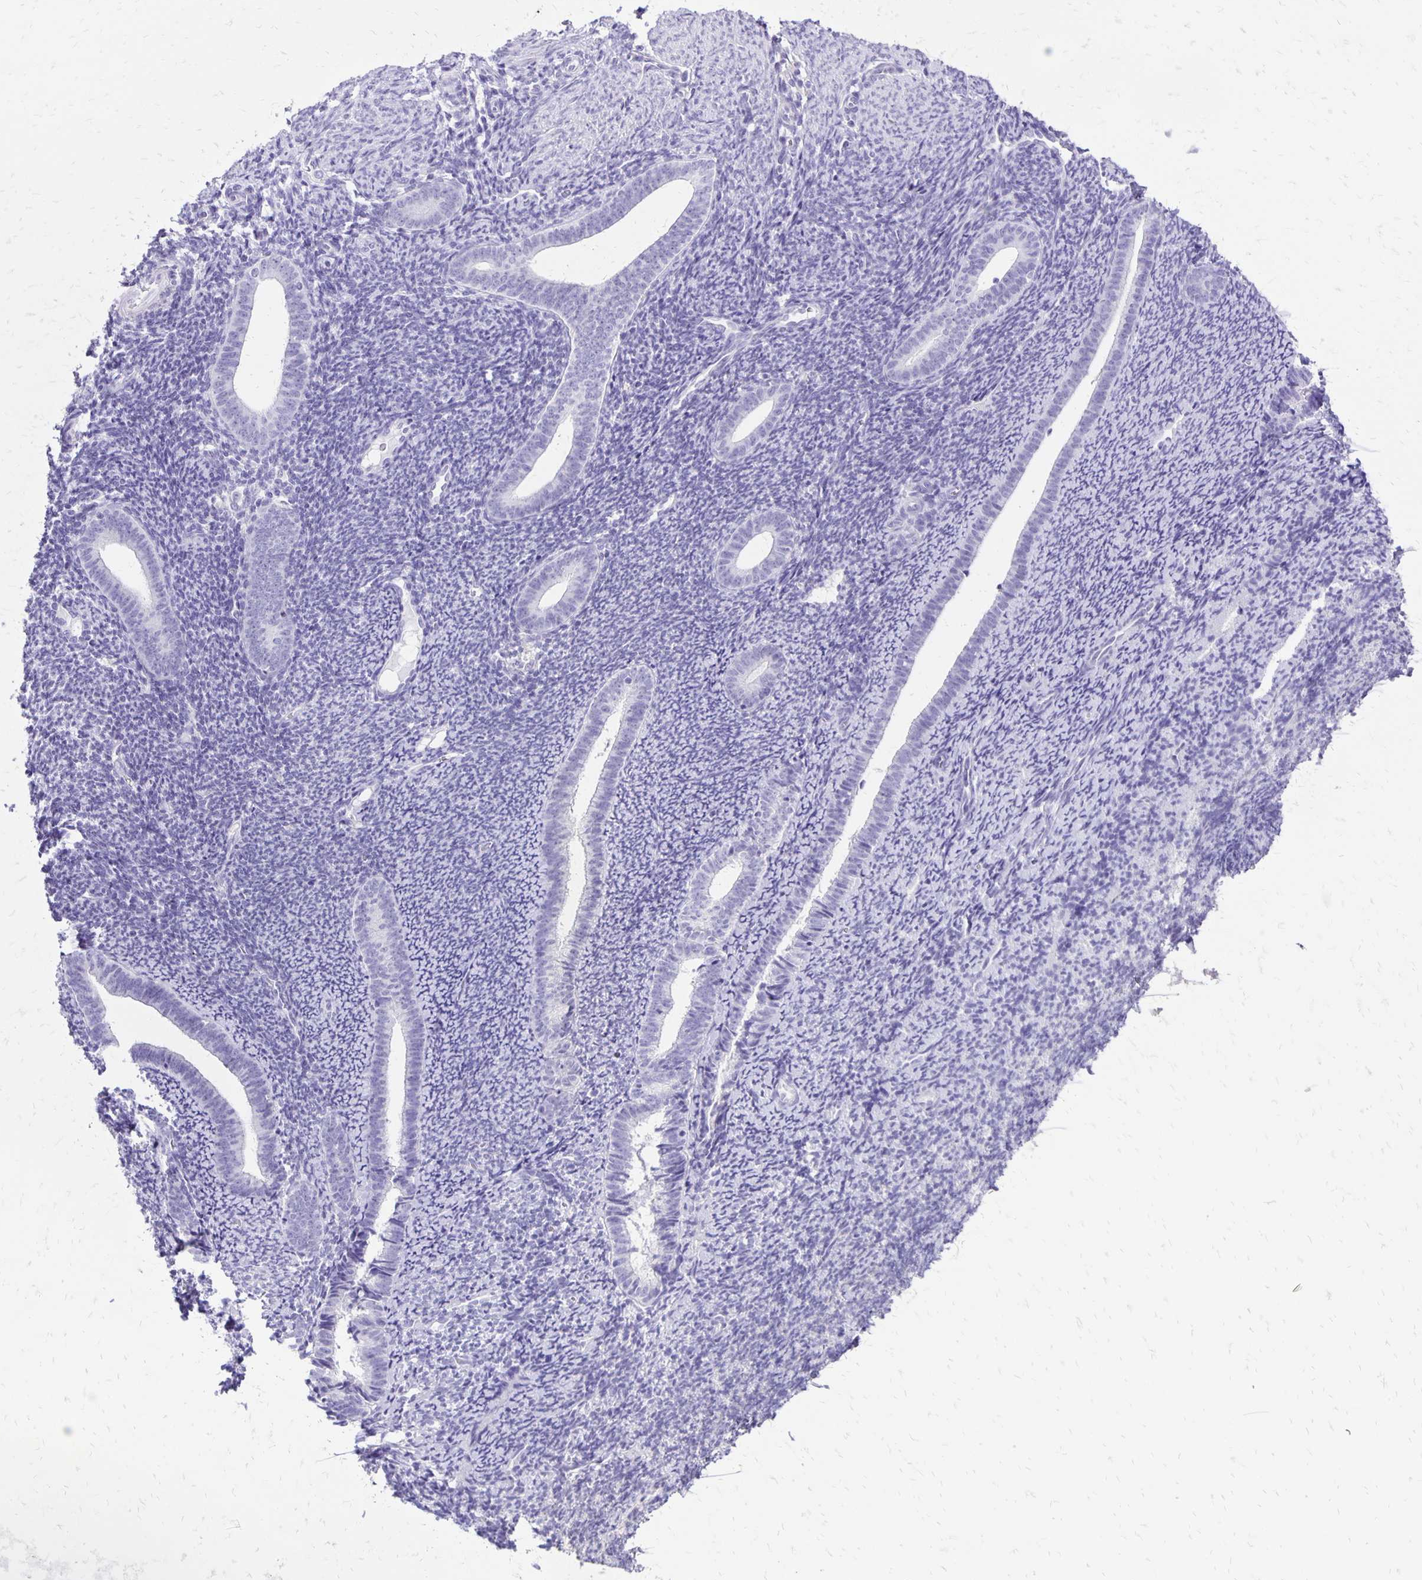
{"staining": {"intensity": "negative", "quantity": "none", "location": "none"}, "tissue": "endometrium", "cell_type": "Cells in endometrial stroma", "image_type": "normal", "snomed": [{"axis": "morphology", "description": "Normal tissue, NOS"}, {"axis": "topography", "description": "Endometrium"}], "caption": "An immunohistochemistry (IHC) photomicrograph of benign endometrium is shown. There is no staining in cells in endometrial stroma of endometrium.", "gene": "ANKRD45", "patient": {"sex": "female", "age": 39}}